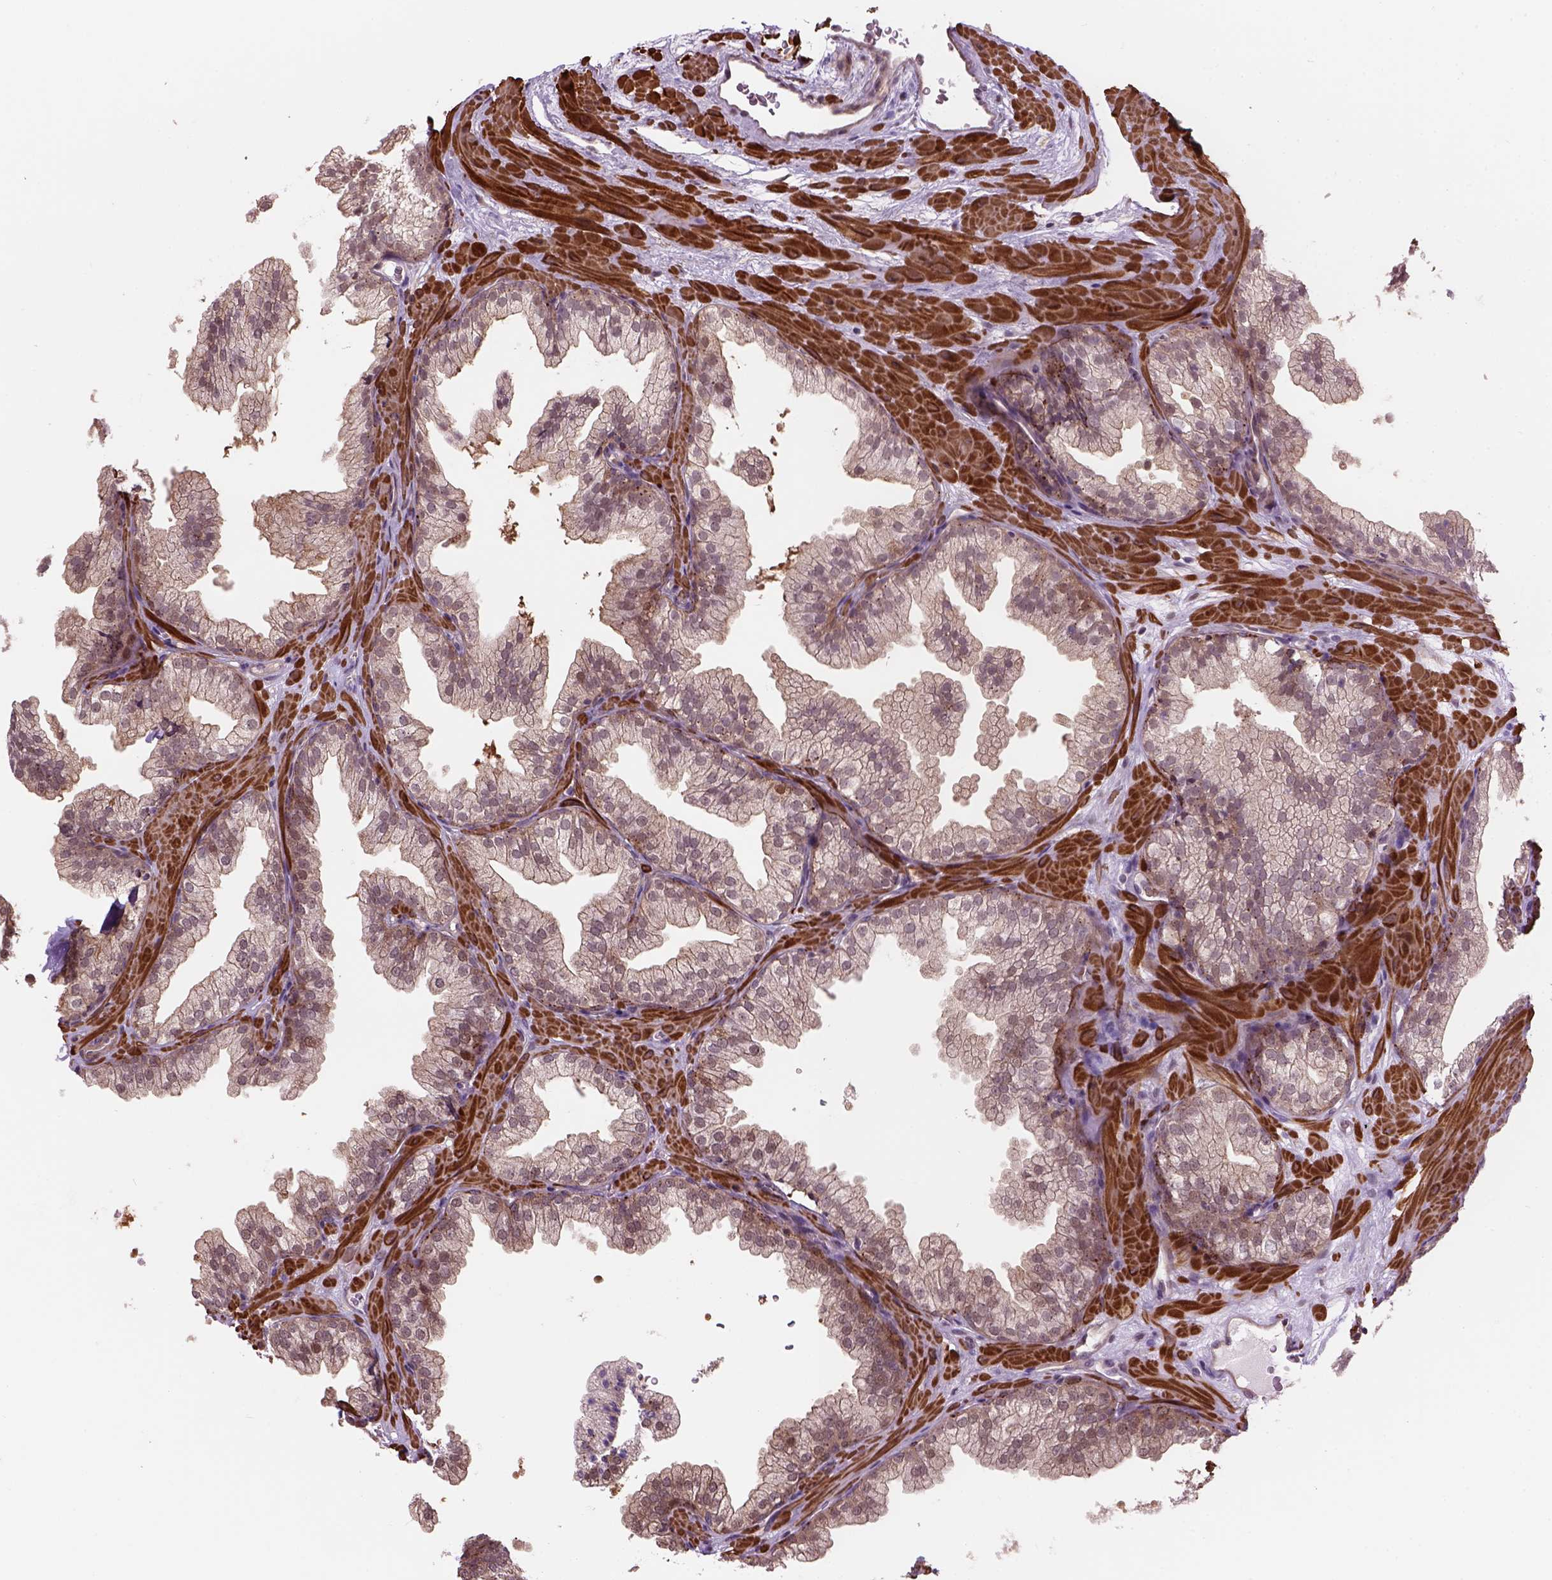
{"staining": {"intensity": "weak", "quantity": "25%-75%", "location": "cytoplasmic/membranous,nuclear"}, "tissue": "prostate", "cell_type": "Glandular cells", "image_type": "normal", "snomed": [{"axis": "morphology", "description": "Normal tissue, NOS"}, {"axis": "topography", "description": "Prostate"}], "caption": "Immunohistochemical staining of unremarkable prostate shows low levels of weak cytoplasmic/membranous,nuclear staining in approximately 25%-75% of glandular cells.", "gene": "PSMD11", "patient": {"sex": "male", "age": 37}}